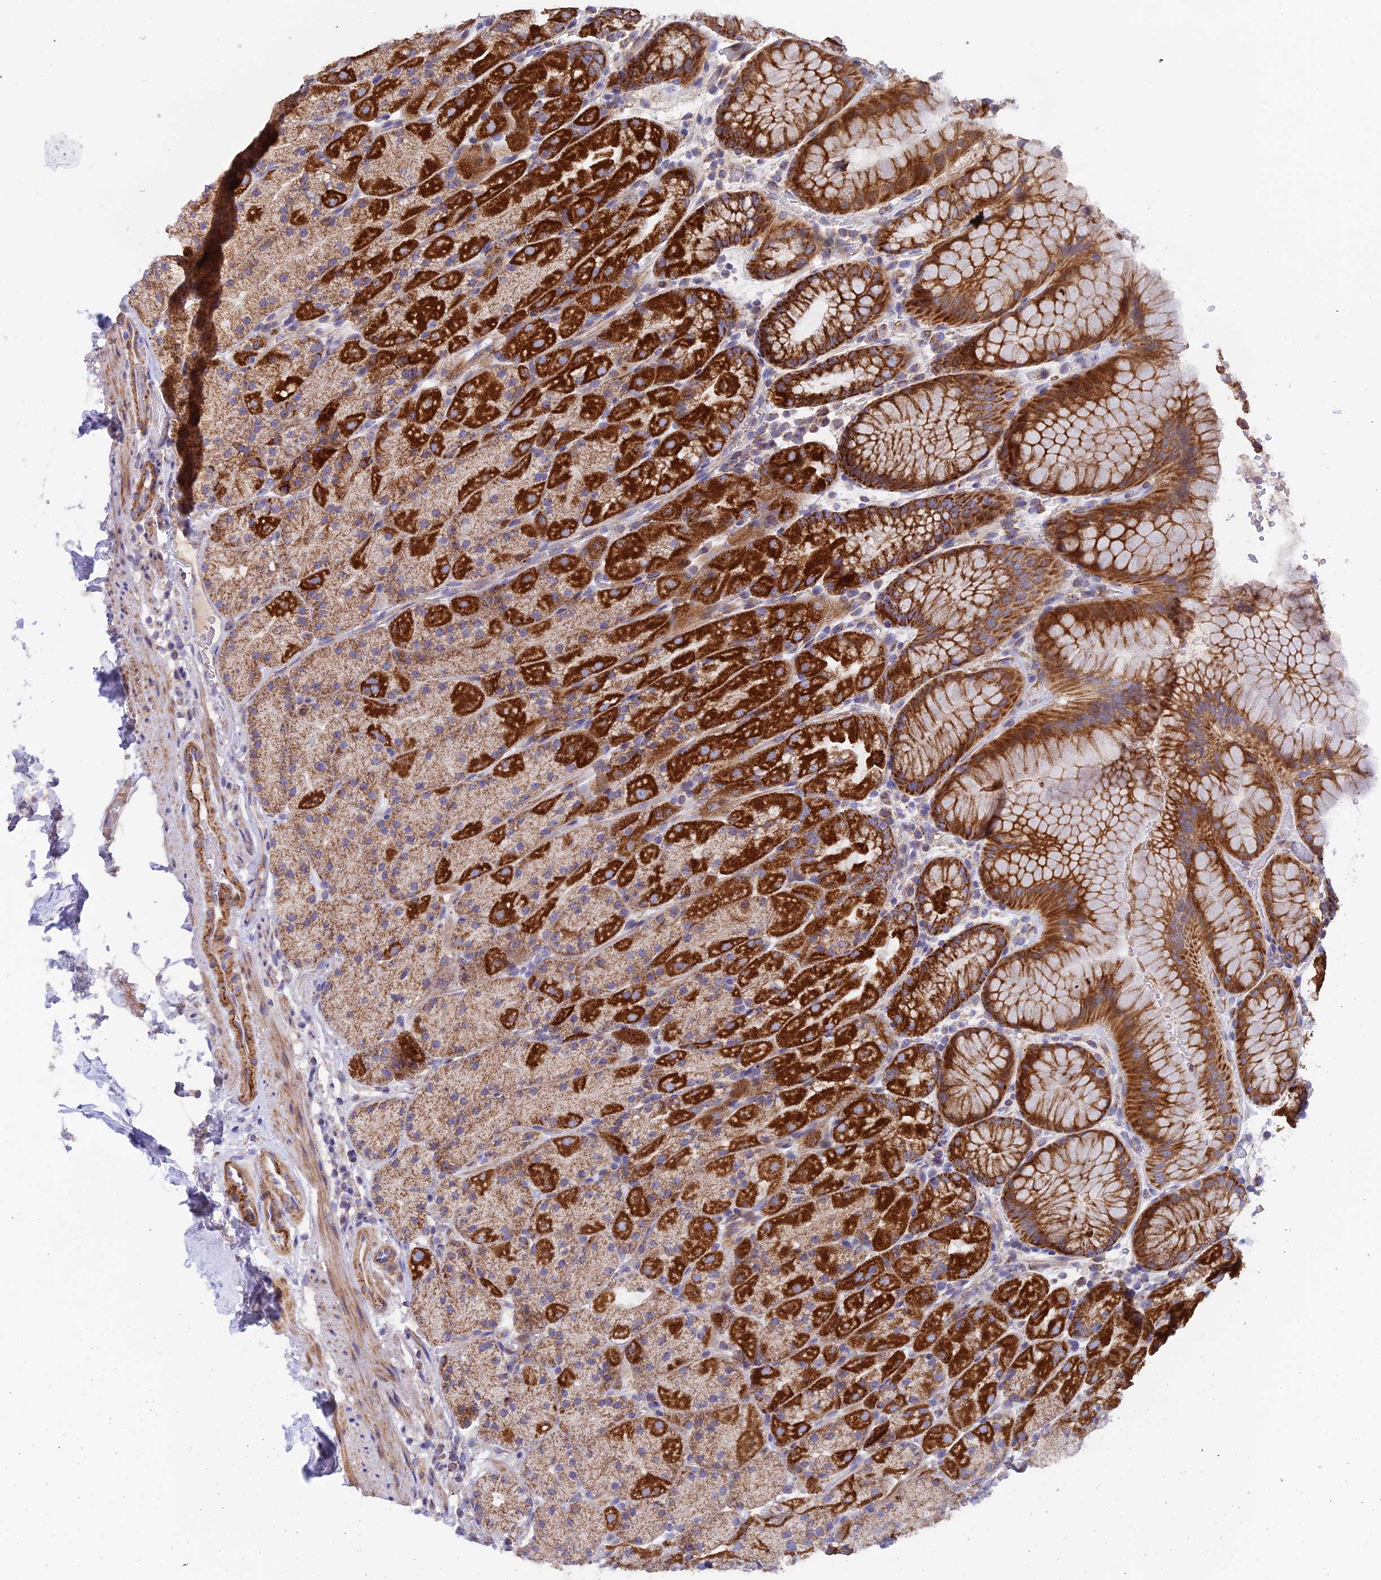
{"staining": {"intensity": "strong", "quantity": ">75%", "location": "cytoplasmic/membranous"}, "tissue": "stomach", "cell_type": "Glandular cells", "image_type": "normal", "snomed": [{"axis": "morphology", "description": "Normal tissue, NOS"}, {"axis": "topography", "description": "Stomach, upper"}, {"axis": "topography", "description": "Stomach, lower"}], "caption": "The micrograph demonstrates staining of benign stomach, revealing strong cytoplasmic/membranous protein staining (brown color) within glandular cells.", "gene": "CSPG4", "patient": {"sex": "male", "age": 67}}